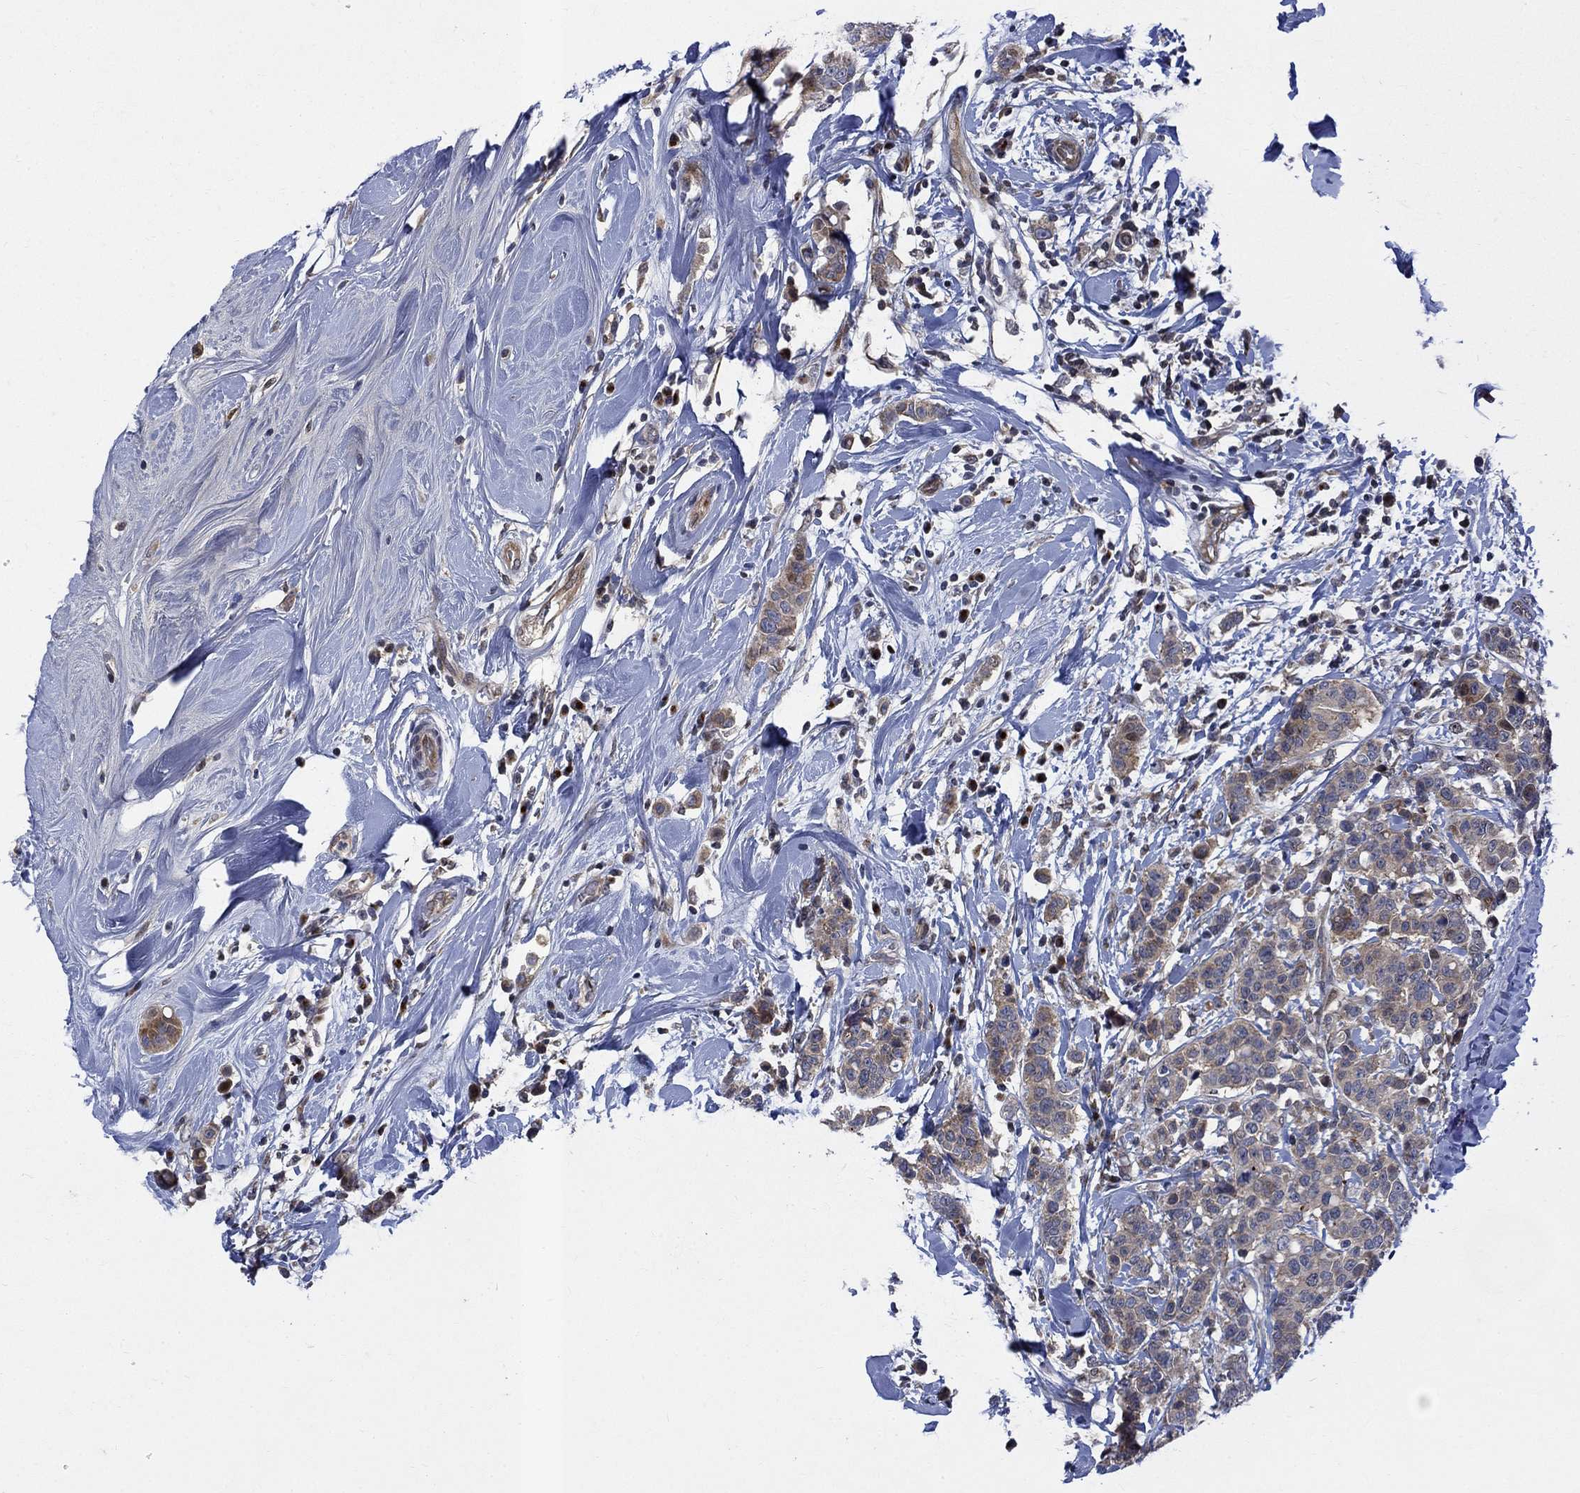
{"staining": {"intensity": "moderate", "quantity": ">75%", "location": "cytoplasmic/membranous"}, "tissue": "breast cancer", "cell_type": "Tumor cells", "image_type": "cancer", "snomed": [{"axis": "morphology", "description": "Duct carcinoma"}, {"axis": "topography", "description": "Breast"}], "caption": "Immunohistochemical staining of breast cancer (invasive ductal carcinoma) shows medium levels of moderate cytoplasmic/membranous positivity in approximately >75% of tumor cells.", "gene": "WDR19", "patient": {"sex": "female", "age": 27}}